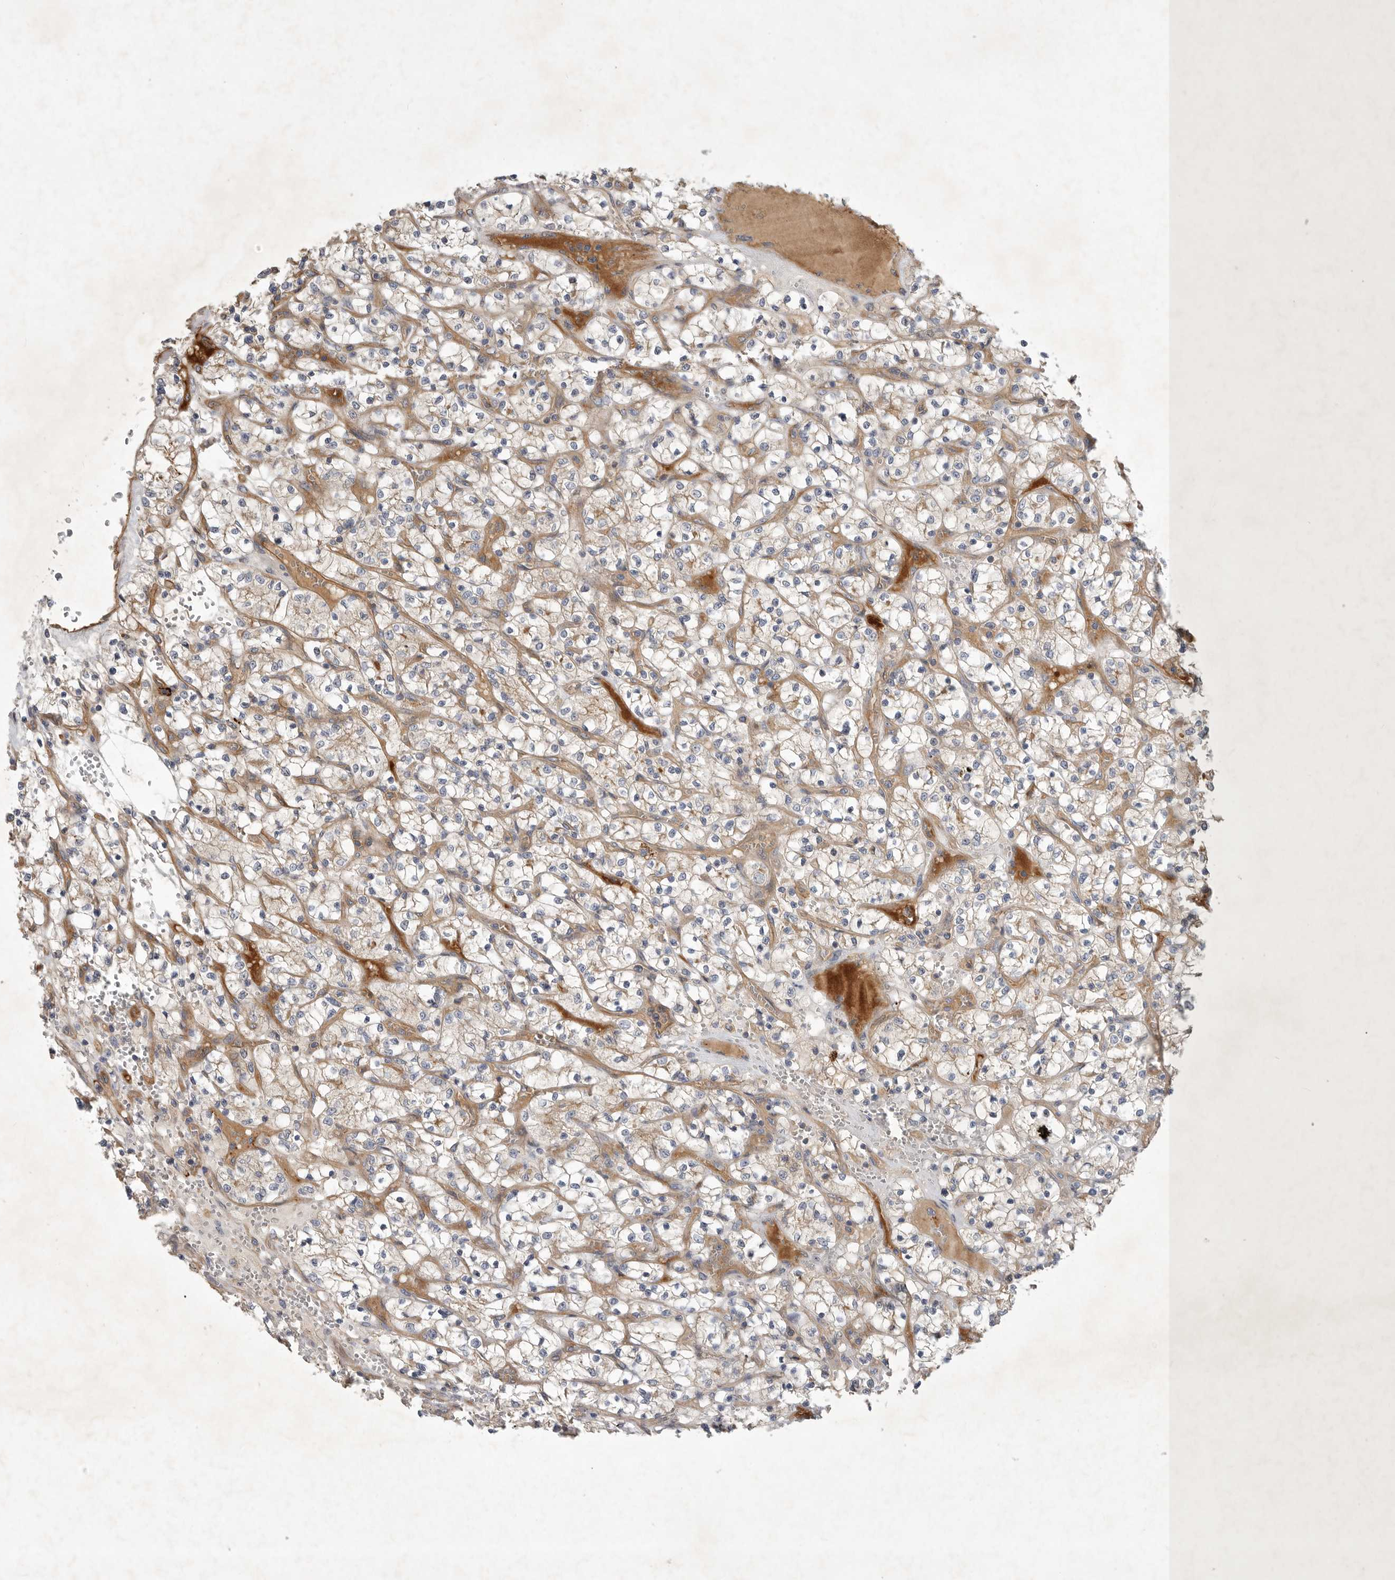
{"staining": {"intensity": "weak", "quantity": "<25%", "location": "cytoplasmic/membranous"}, "tissue": "renal cancer", "cell_type": "Tumor cells", "image_type": "cancer", "snomed": [{"axis": "morphology", "description": "Adenocarcinoma, NOS"}, {"axis": "topography", "description": "Kidney"}], "caption": "A high-resolution histopathology image shows immunohistochemistry (IHC) staining of adenocarcinoma (renal), which reveals no significant positivity in tumor cells.", "gene": "MLPH", "patient": {"sex": "female", "age": 69}}